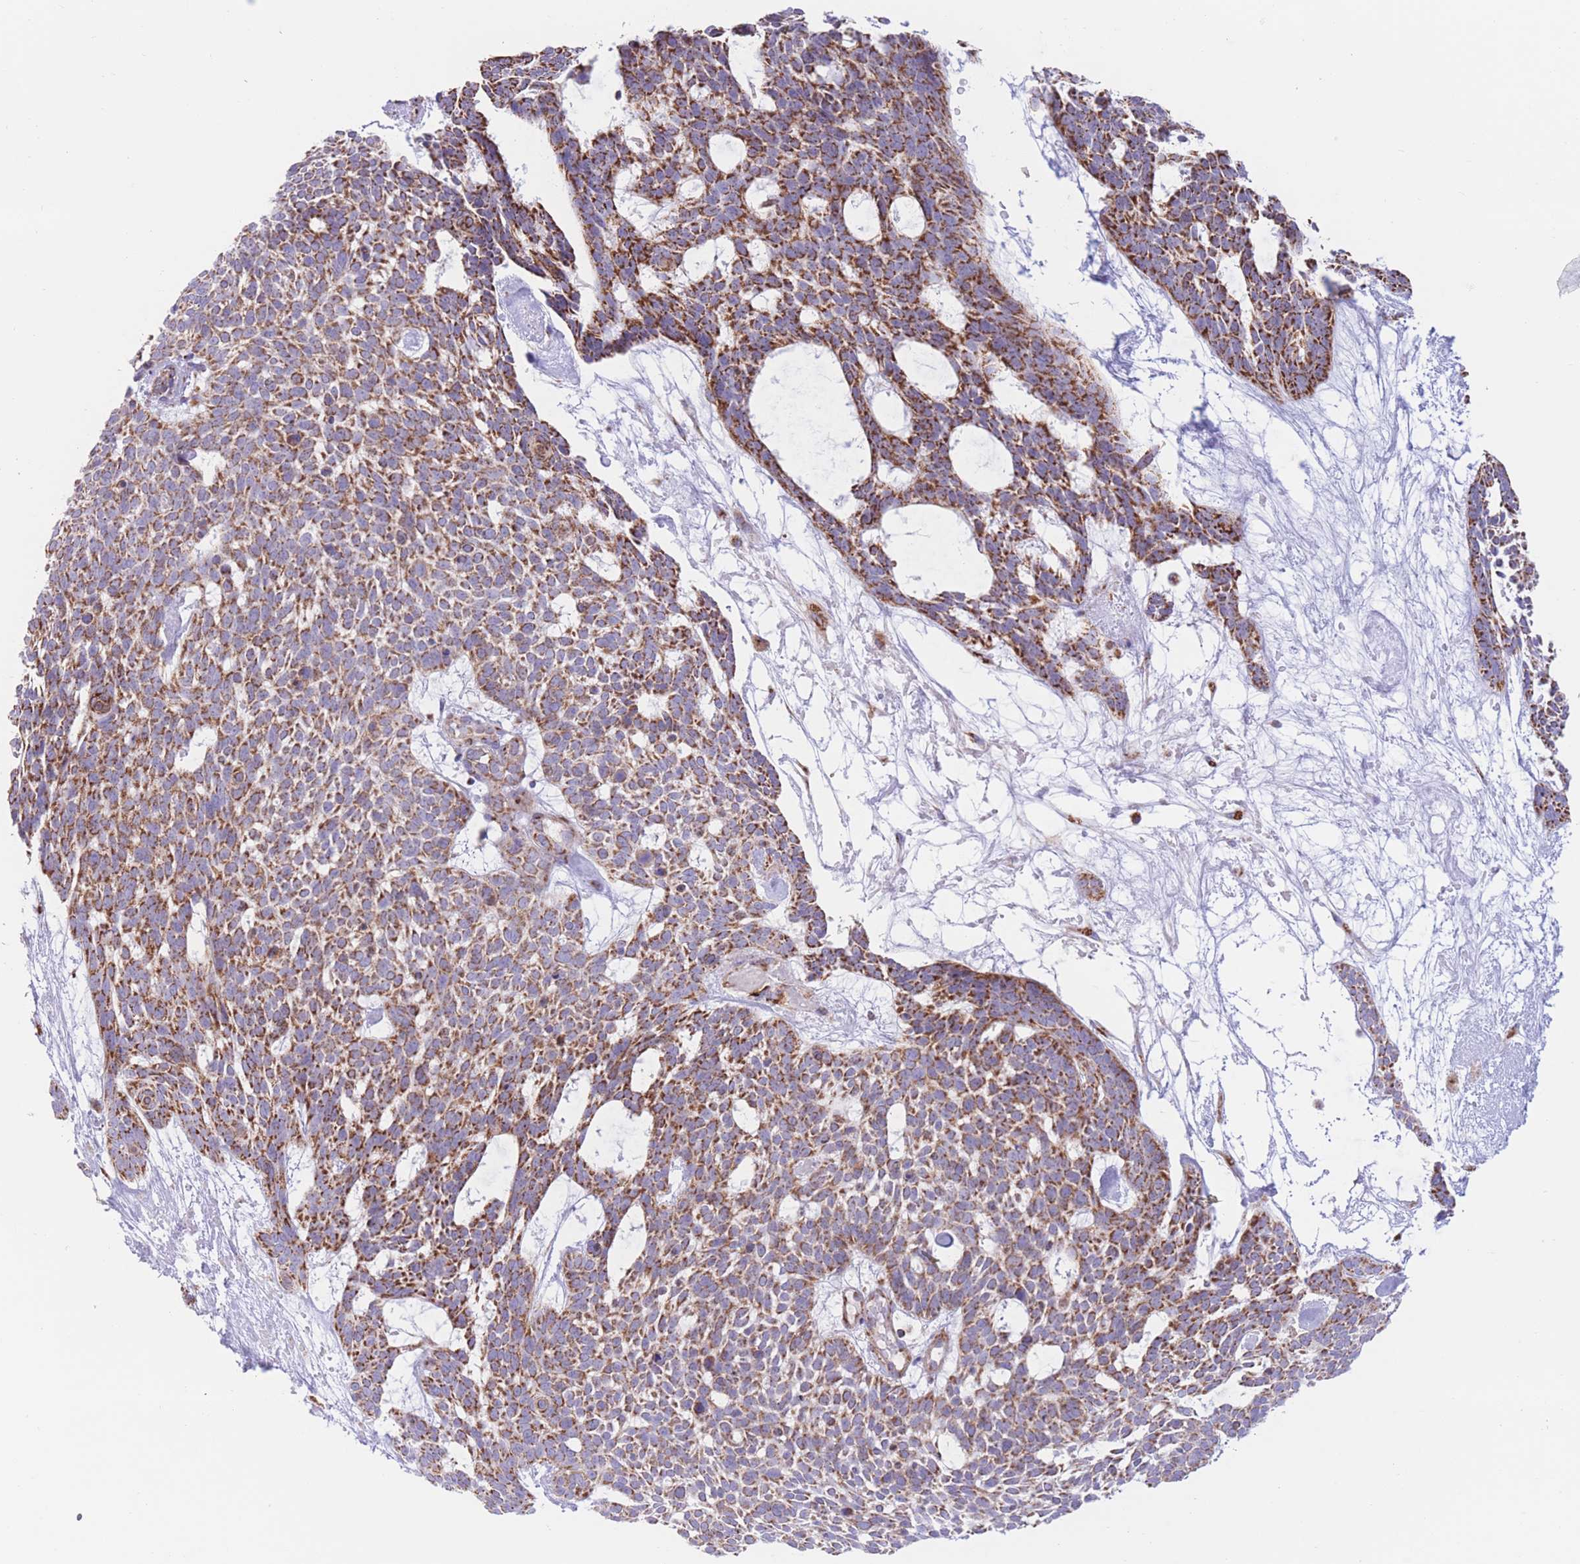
{"staining": {"intensity": "strong", "quantity": ">75%", "location": "cytoplasmic/membranous"}, "tissue": "skin cancer", "cell_type": "Tumor cells", "image_type": "cancer", "snomed": [{"axis": "morphology", "description": "Basal cell carcinoma"}, {"axis": "topography", "description": "Skin"}], "caption": "An IHC micrograph of tumor tissue is shown. Protein staining in brown shows strong cytoplasmic/membranous positivity in skin cancer (basal cell carcinoma) within tumor cells. (DAB IHC with brightfield microscopy, high magnification).", "gene": "MPND", "patient": {"sex": "male", "age": 61}}